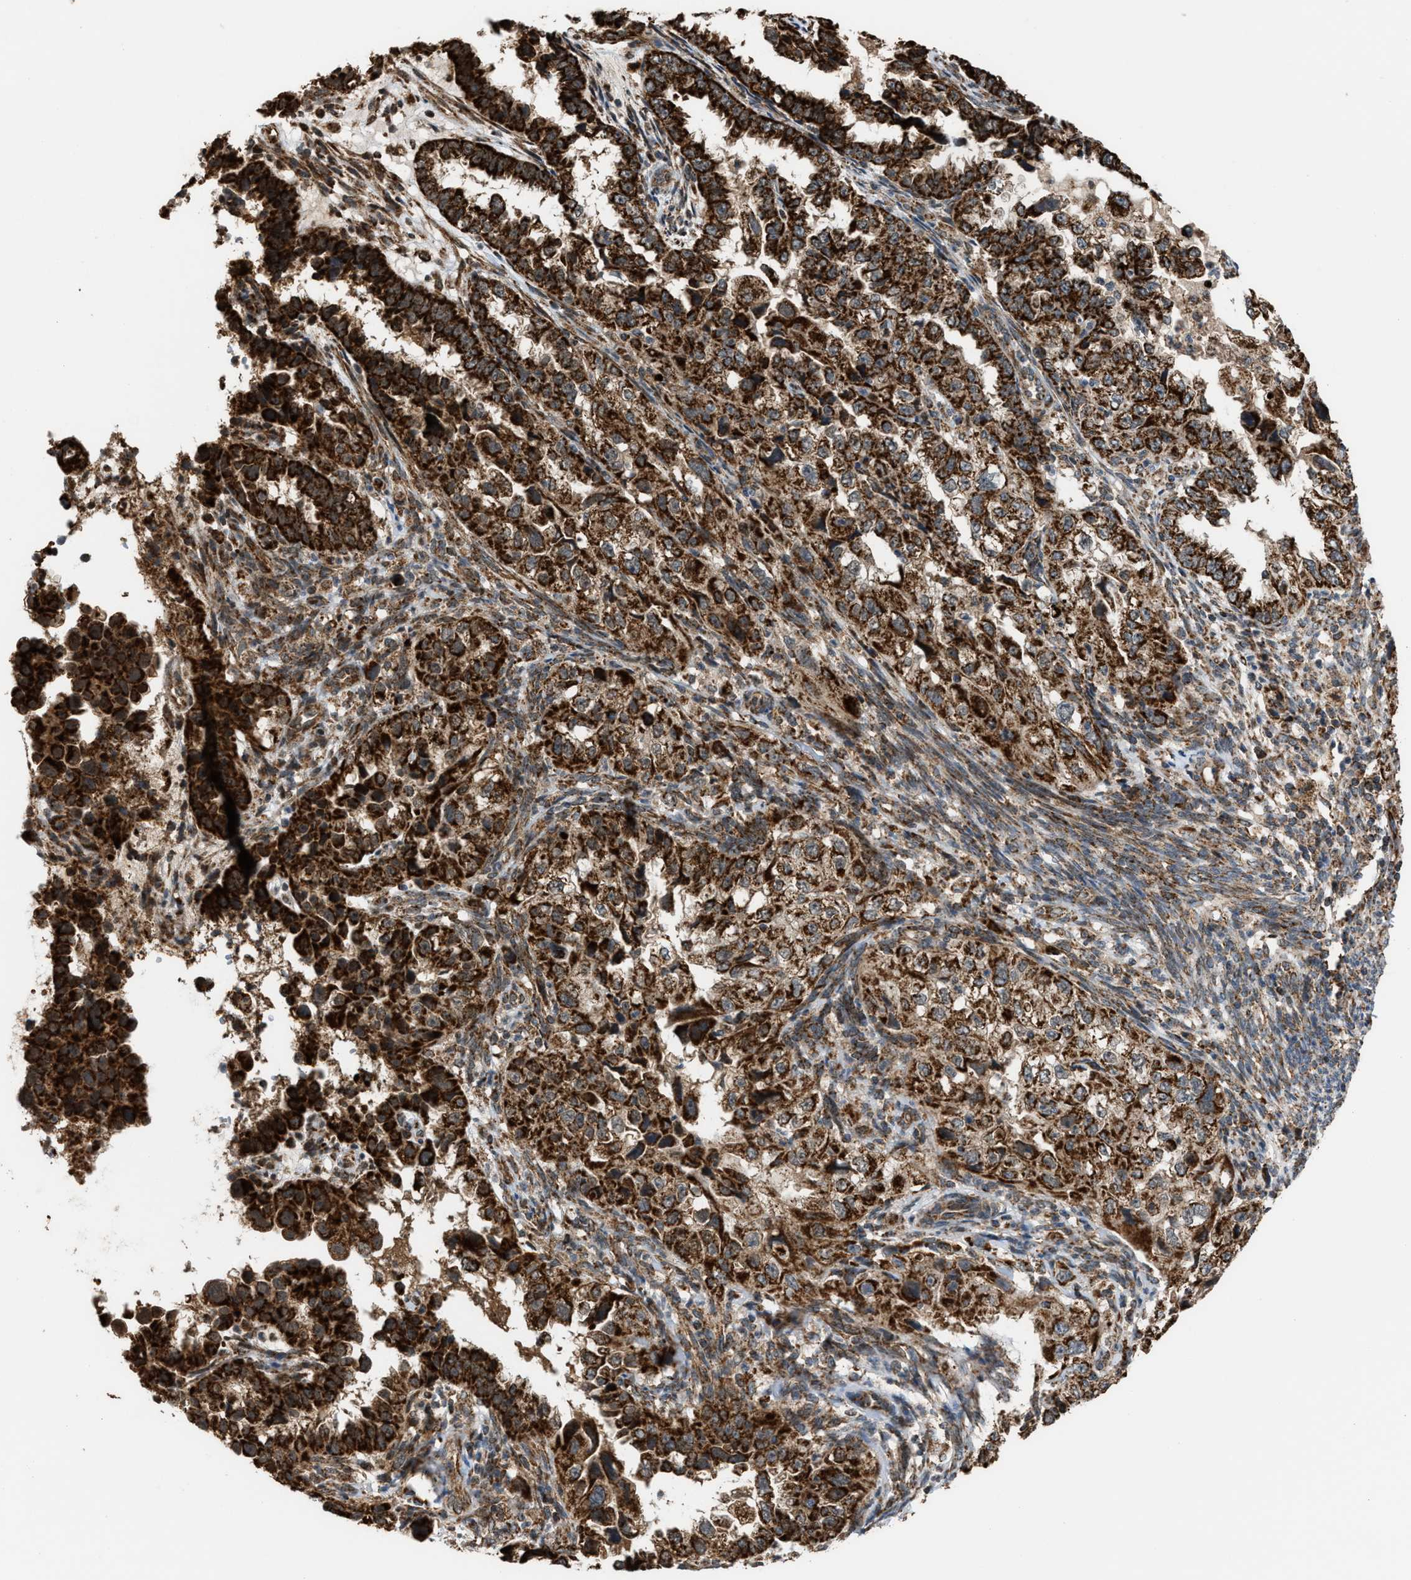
{"staining": {"intensity": "strong", "quantity": ">75%", "location": "cytoplasmic/membranous"}, "tissue": "endometrial cancer", "cell_type": "Tumor cells", "image_type": "cancer", "snomed": [{"axis": "morphology", "description": "Adenocarcinoma, NOS"}, {"axis": "topography", "description": "Endometrium"}], "caption": "Adenocarcinoma (endometrial) stained for a protein (brown) reveals strong cytoplasmic/membranous positive positivity in about >75% of tumor cells.", "gene": "SGSM2", "patient": {"sex": "female", "age": 85}}